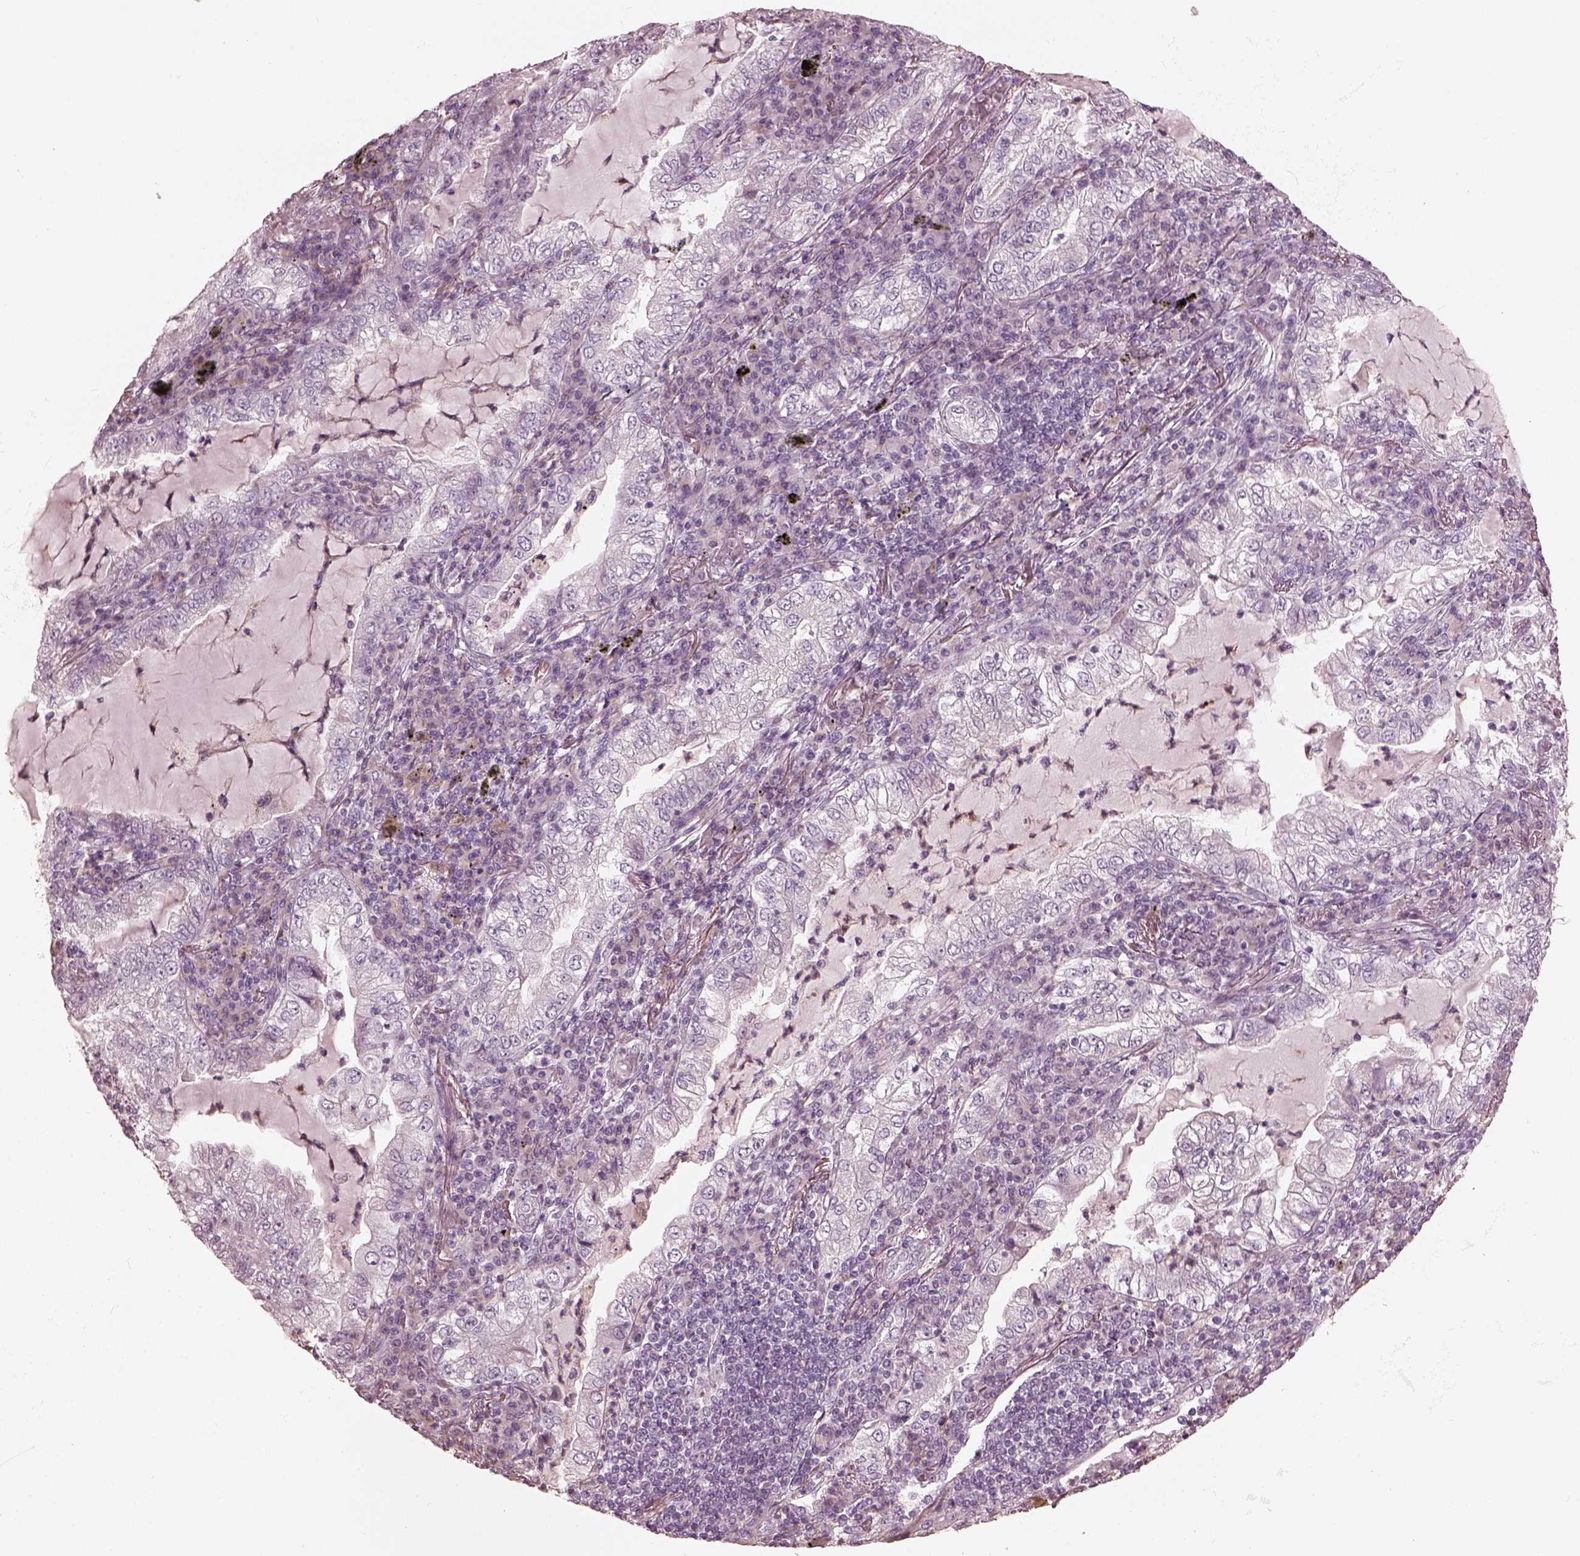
{"staining": {"intensity": "negative", "quantity": "none", "location": "none"}, "tissue": "lung cancer", "cell_type": "Tumor cells", "image_type": "cancer", "snomed": [{"axis": "morphology", "description": "Adenocarcinoma, NOS"}, {"axis": "topography", "description": "Lung"}], "caption": "A micrograph of lung adenocarcinoma stained for a protein reveals no brown staining in tumor cells. The staining was performed using DAB (3,3'-diaminobenzidine) to visualize the protein expression in brown, while the nuclei were stained in blue with hematoxylin (Magnification: 20x).", "gene": "OPTC", "patient": {"sex": "female", "age": 73}}